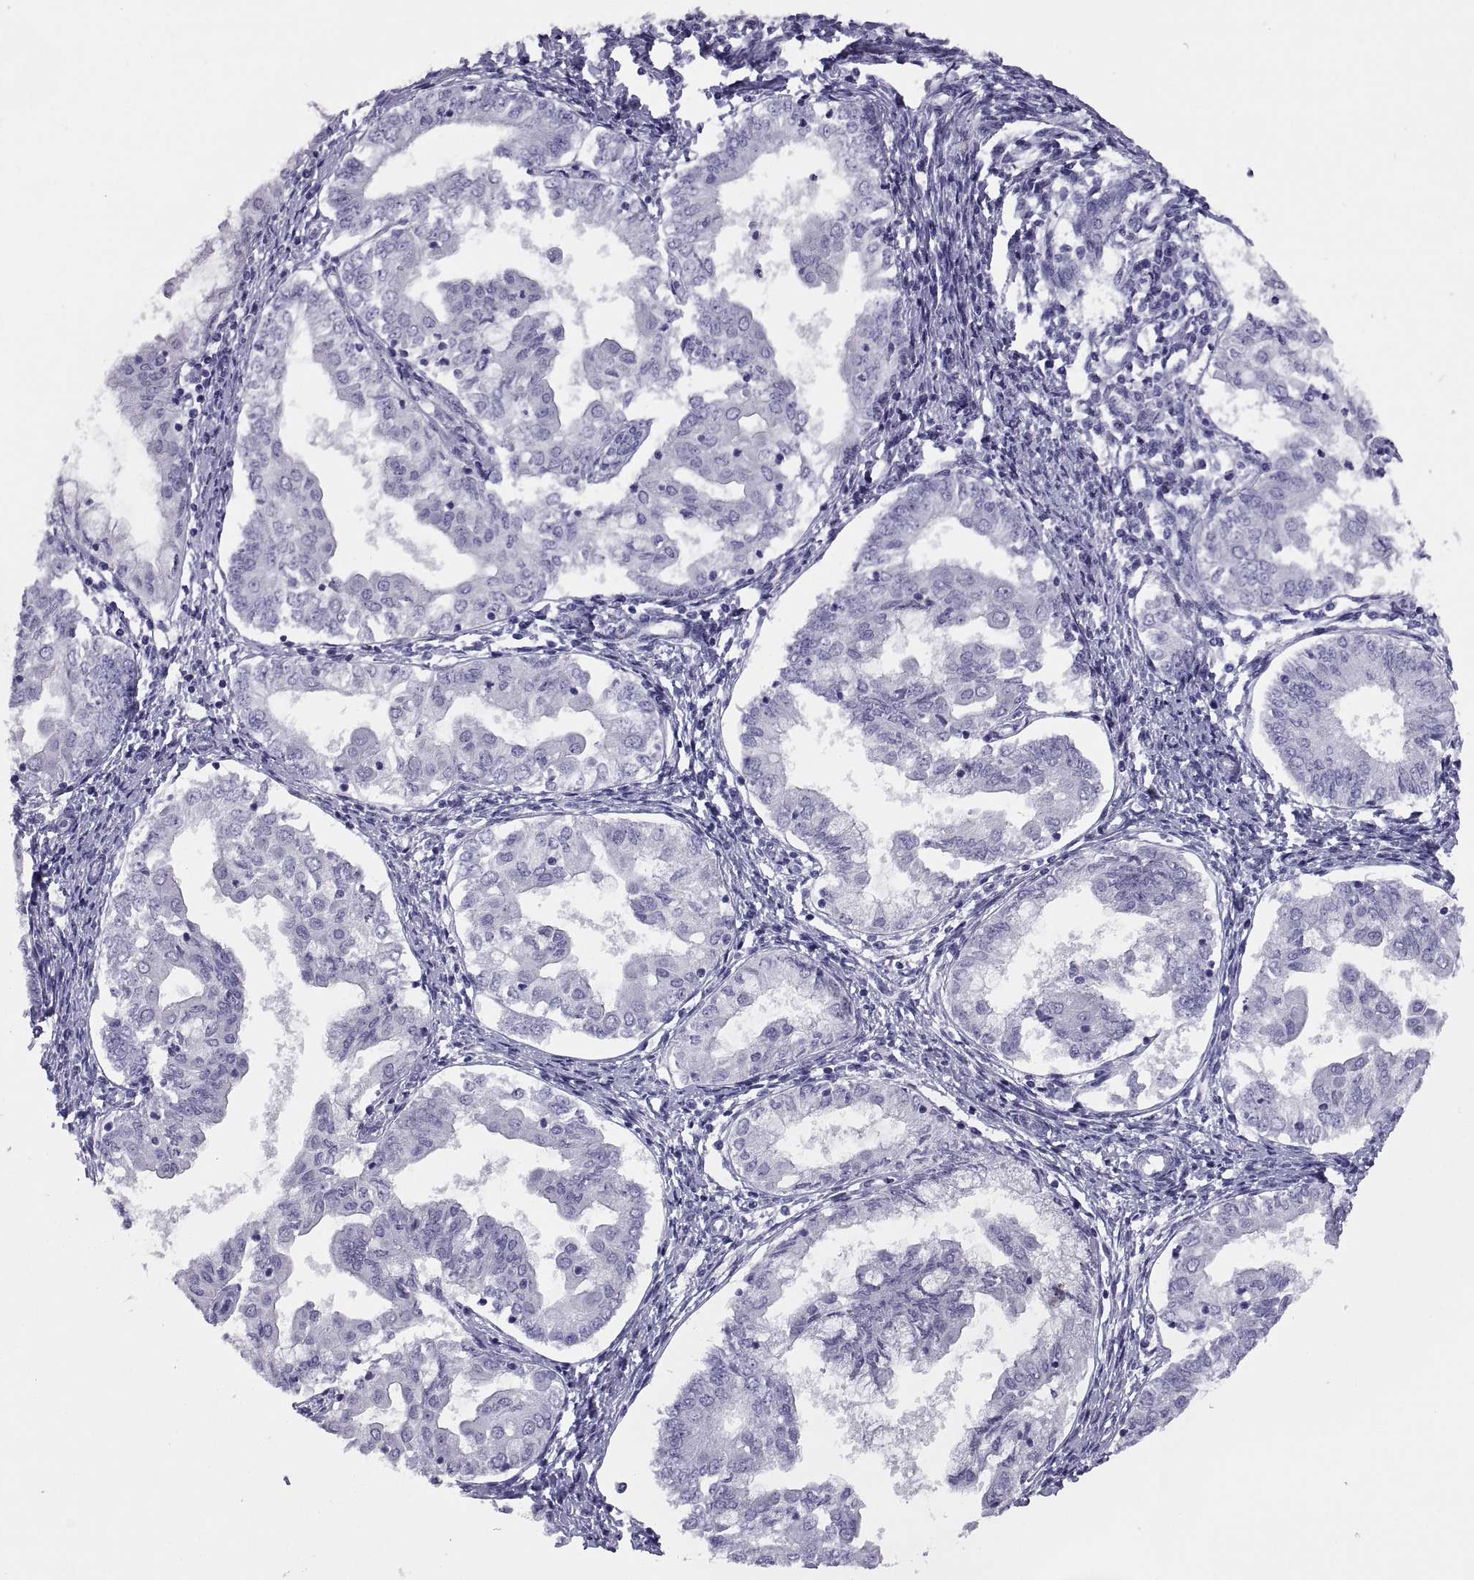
{"staining": {"intensity": "negative", "quantity": "none", "location": "none"}, "tissue": "endometrial cancer", "cell_type": "Tumor cells", "image_type": "cancer", "snomed": [{"axis": "morphology", "description": "Adenocarcinoma, NOS"}, {"axis": "topography", "description": "Endometrium"}], "caption": "Tumor cells show no significant staining in endometrial adenocarcinoma.", "gene": "RGS20", "patient": {"sex": "female", "age": 68}}